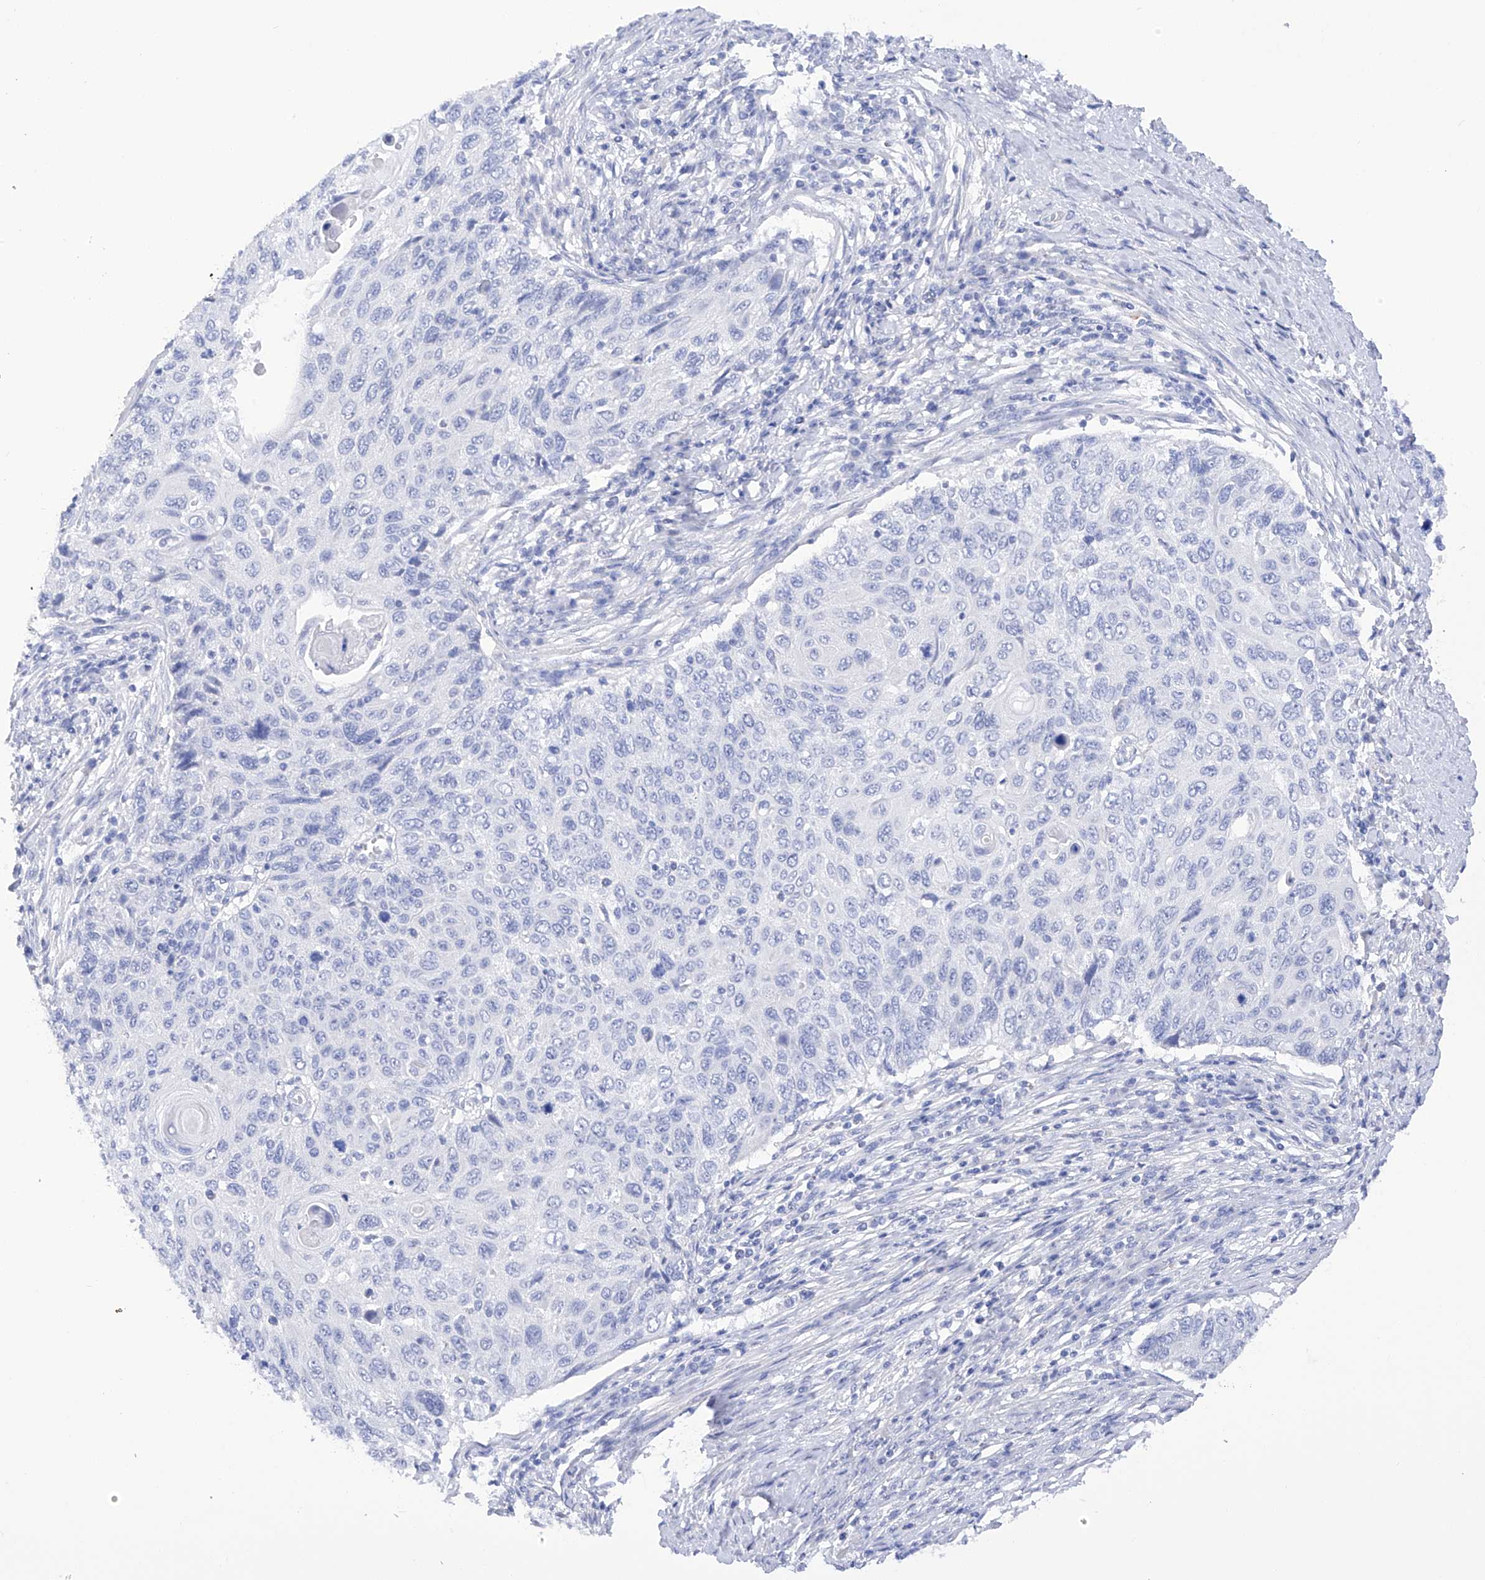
{"staining": {"intensity": "negative", "quantity": "none", "location": "none"}, "tissue": "cervical cancer", "cell_type": "Tumor cells", "image_type": "cancer", "snomed": [{"axis": "morphology", "description": "Squamous cell carcinoma, NOS"}, {"axis": "topography", "description": "Cervix"}], "caption": "An immunohistochemistry (IHC) image of cervical squamous cell carcinoma is shown. There is no staining in tumor cells of cervical squamous cell carcinoma.", "gene": "FLG", "patient": {"sex": "female", "age": 70}}